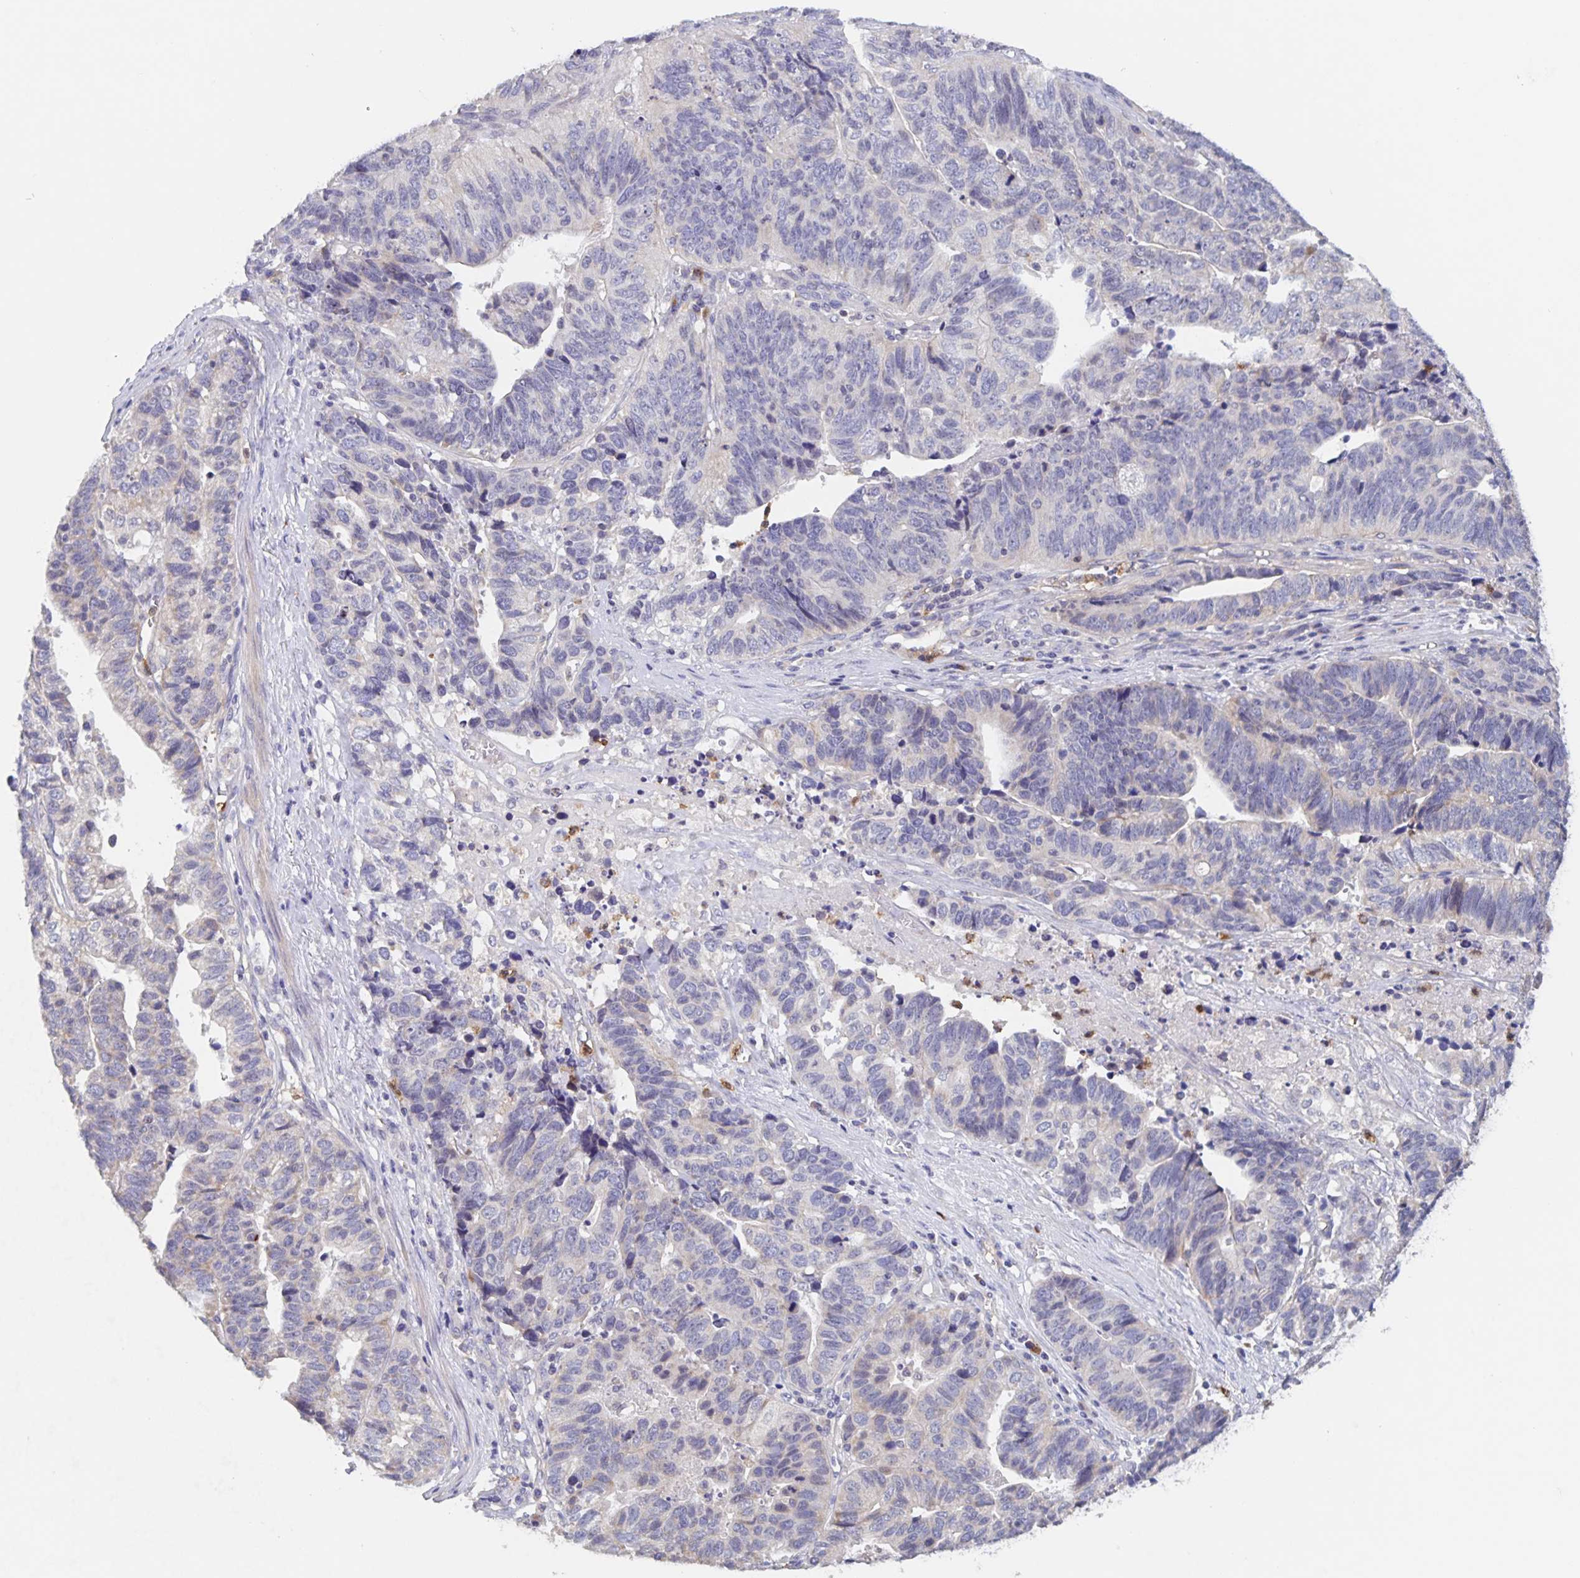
{"staining": {"intensity": "negative", "quantity": "none", "location": "none"}, "tissue": "stomach cancer", "cell_type": "Tumor cells", "image_type": "cancer", "snomed": [{"axis": "morphology", "description": "Adenocarcinoma, NOS"}, {"axis": "topography", "description": "Stomach, upper"}], "caption": "Immunohistochemistry (IHC) image of human stomach cancer (adenocarcinoma) stained for a protein (brown), which exhibits no positivity in tumor cells.", "gene": "CDC42BPG", "patient": {"sex": "female", "age": 67}}